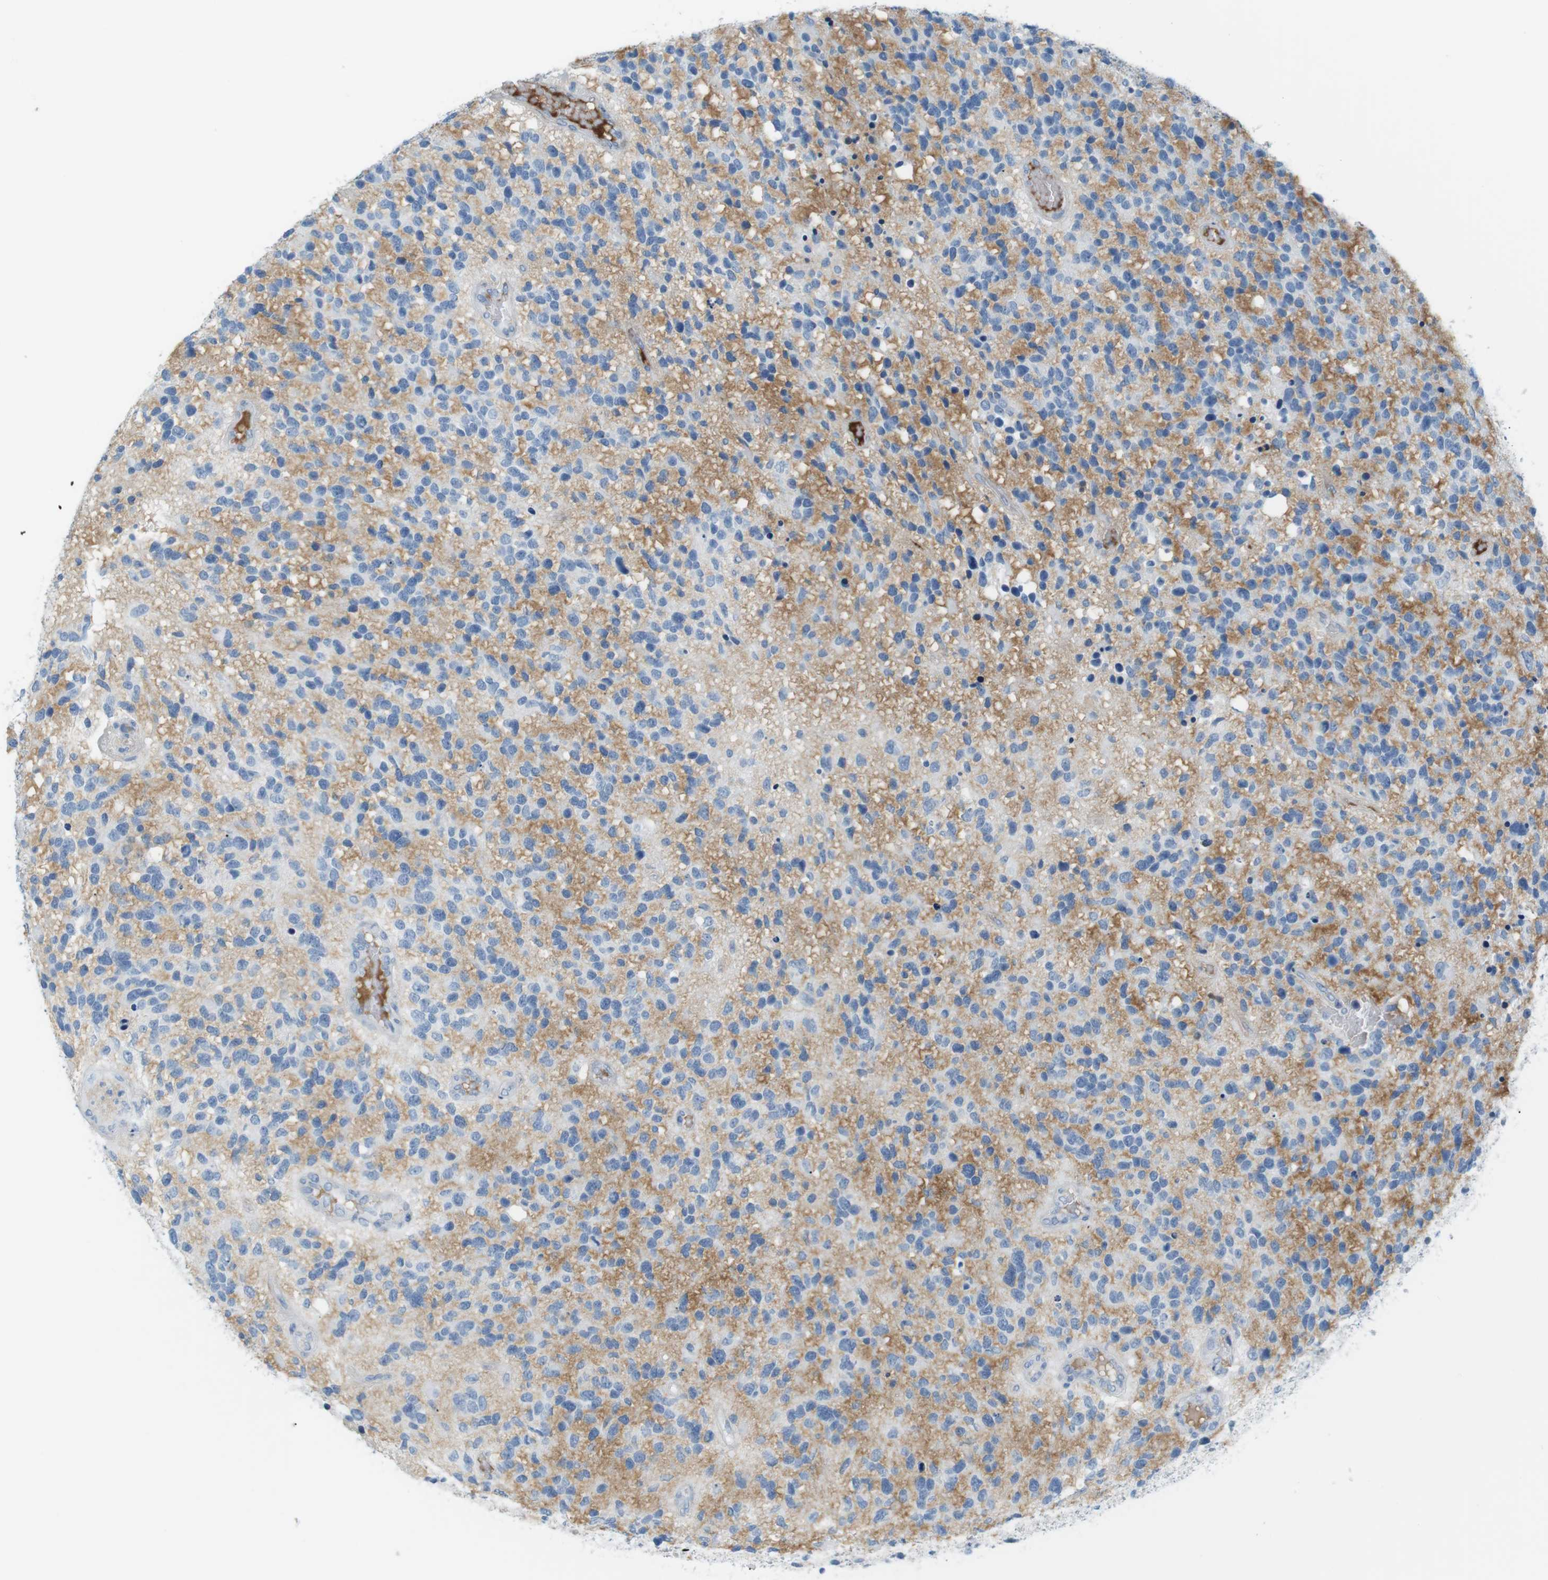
{"staining": {"intensity": "moderate", "quantity": "25%-75%", "location": "cytoplasmic/membranous"}, "tissue": "glioma", "cell_type": "Tumor cells", "image_type": "cancer", "snomed": [{"axis": "morphology", "description": "Glioma, malignant, High grade"}, {"axis": "topography", "description": "Brain"}], "caption": "Glioma stained with DAB IHC demonstrates medium levels of moderate cytoplasmic/membranous expression in about 25%-75% of tumor cells.", "gene": "AZGP1", "patient": {"sex": "female", "age": 58}}